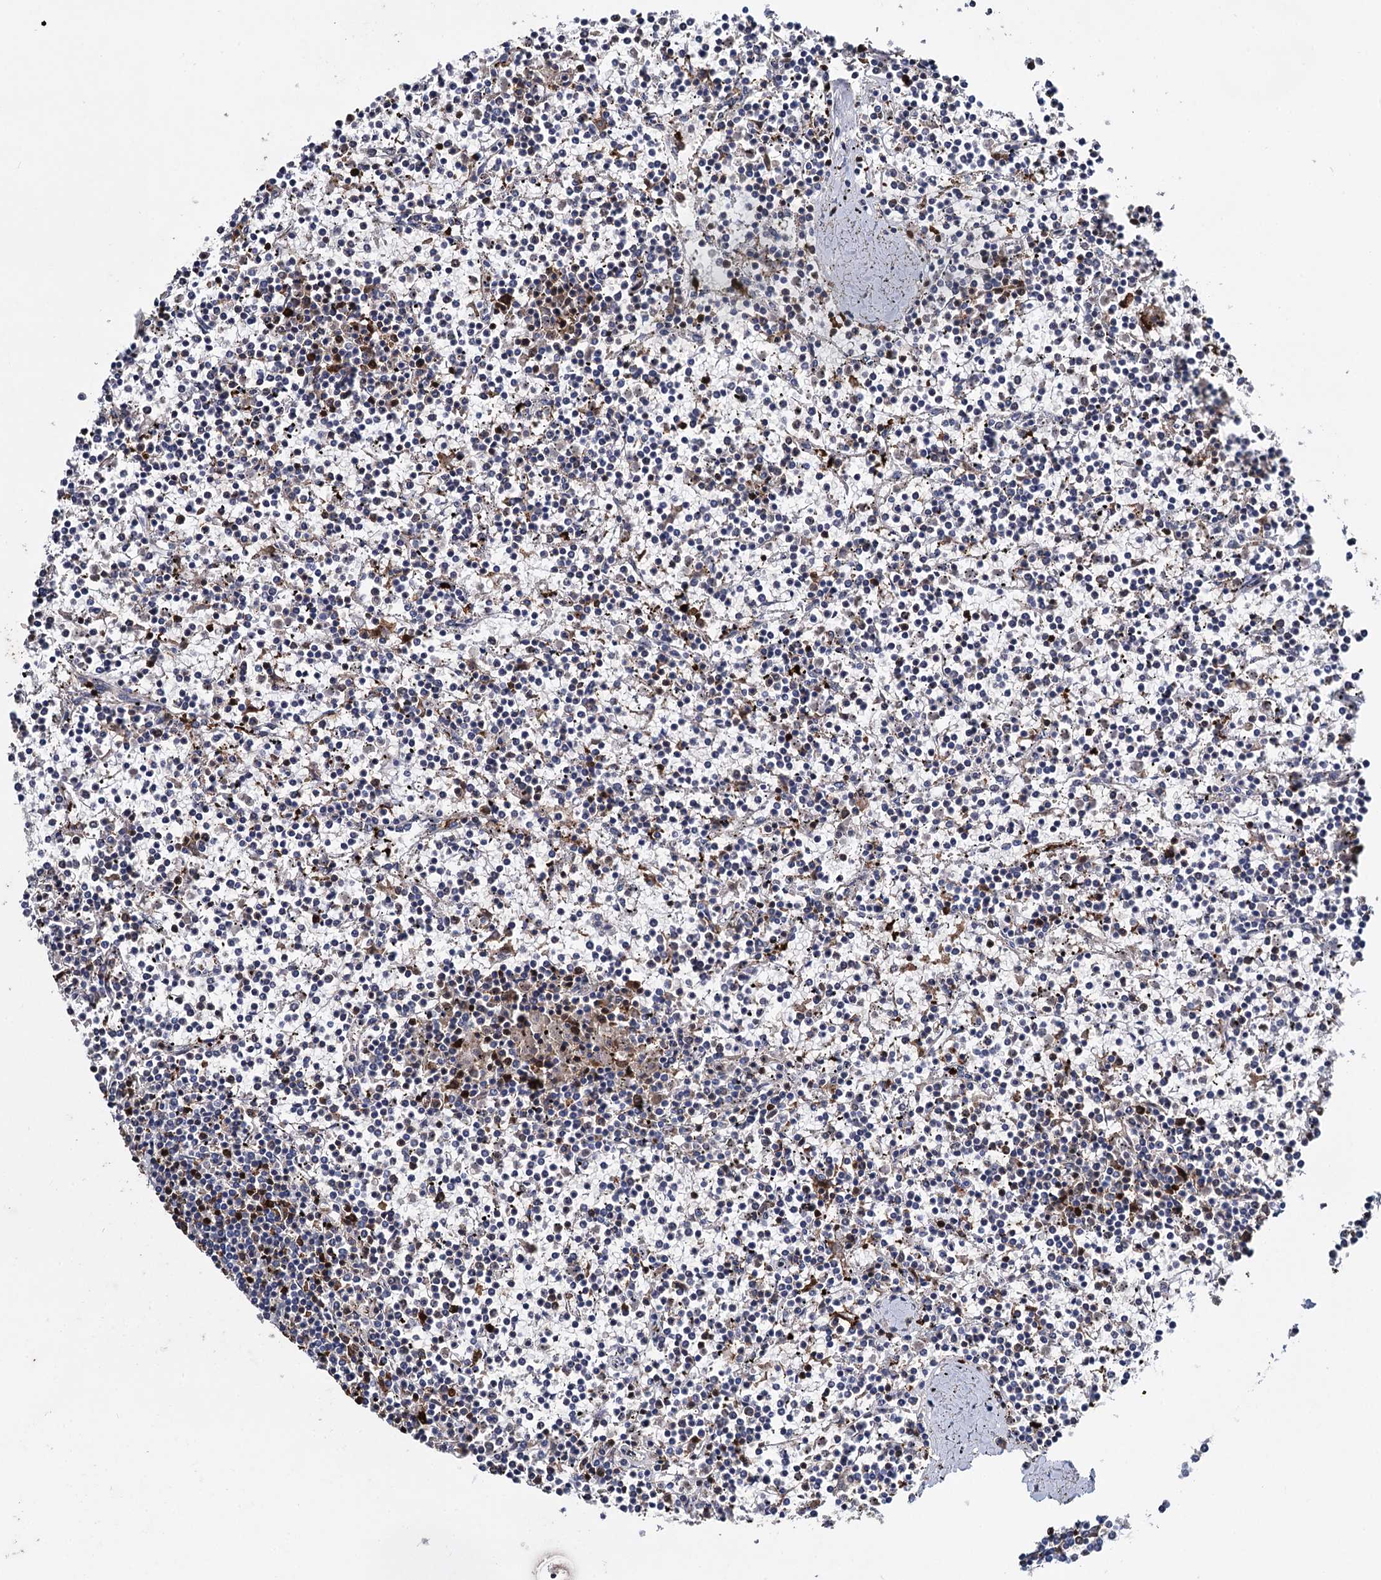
{"staining": {"intensity": "negative", "quantity": "none", "location": "none"}, "tissue": "lymphoma", "cell_type": "Tumor cells", "image_type": "cancer", "snomed": [{"axis": "morphology", "description": "Malignant lymphoma, non-Hodgkin's type, Low grade"}, {"axis": "topography", "description": "Spleen"}], "caption": "Immunohistochemical staining of human low-grade malignant lymphoma, non-Hodgkin's type exhibits no significant staining in tumor cells. Brightfield microscopy of IHC stained with DAB (3,3'-diaminobenzidine) (brown) and hematoxylin (blue), captured at high magnification.", "gene": "FABP5", "patient": {"sex": "female", "age": 19}}